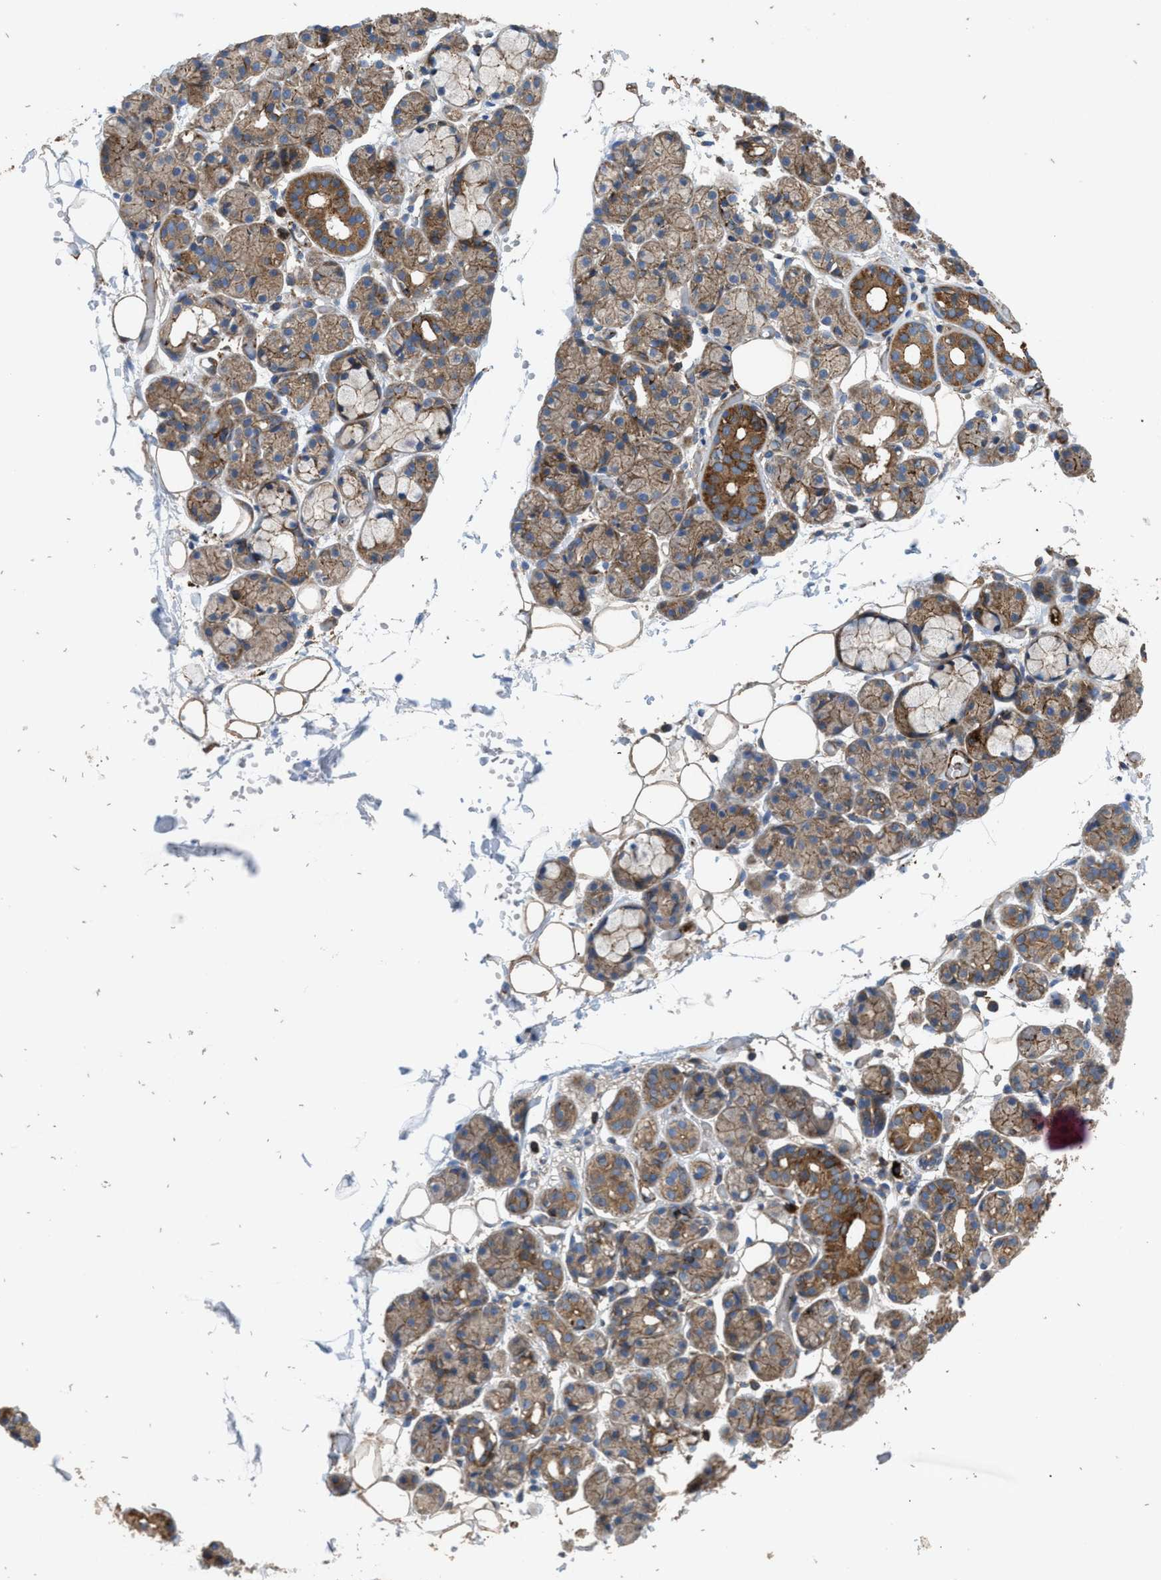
{"staining": {"intensity": "moderate", "quantity": "25%-75%", "location": "cytoplasmic/membranous"}, "tissue": "salivary gland", "cell_type": "Glandular cells", "image_type": "normal", "snomed": [{"axis": "morphology", "description": "Normal tissue, NOS"}, {"axis": "topography", "description": "Salivary gland"}], "caption": "Immunohistochemical staining of normal human salivary gland demonstrates medium levels of moderate cytoplasmic/membranous expression in about 25%-75% of glandular cells.", "gene": "EGLN1", "patient": {"sex": "male", "age": 63}}